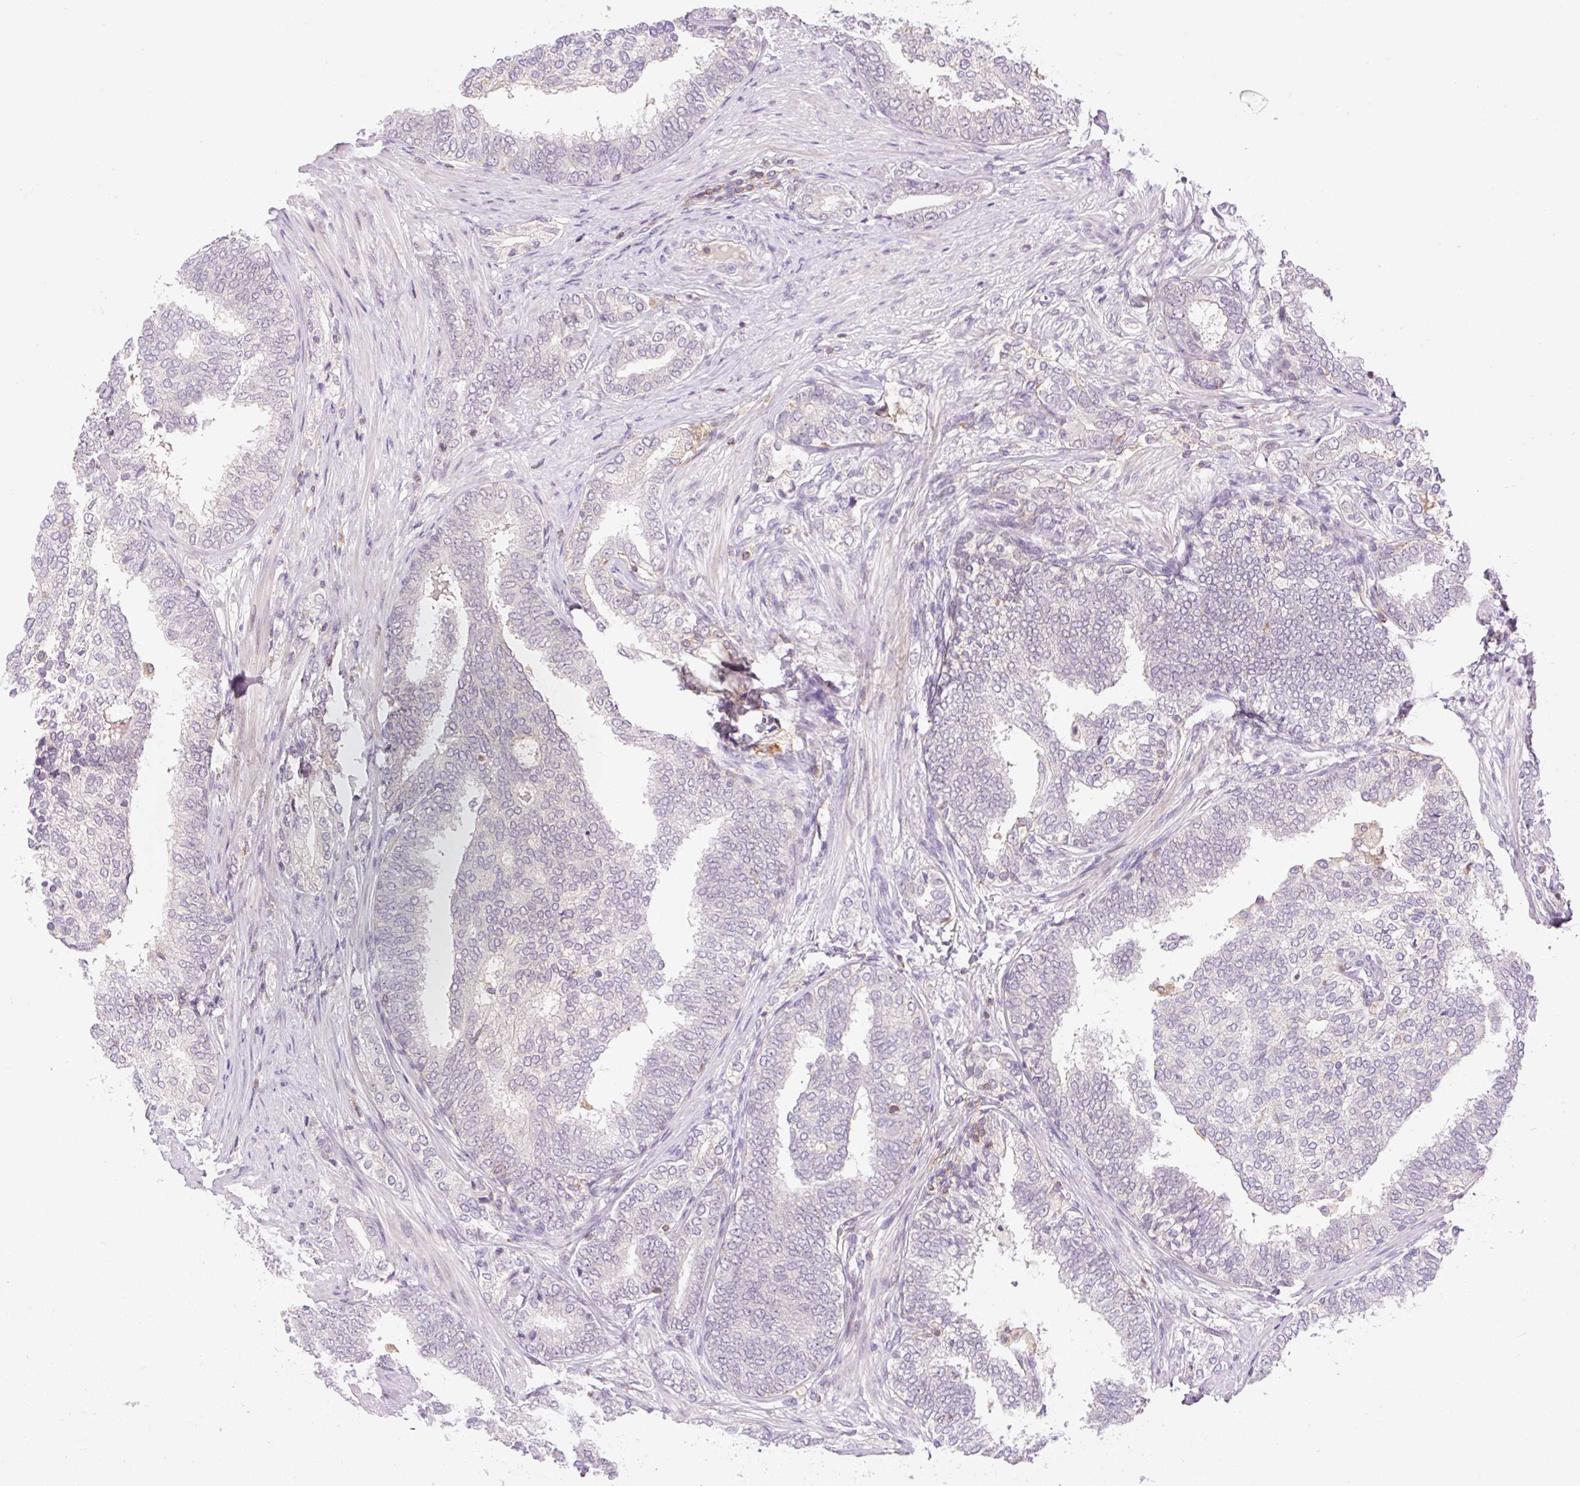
{"staining": {"intensity": "negative", "quantity": "none", "location": "none"}, "tissue": "prostate cancer", "cell_type": "Tumor cells", "image_type": "cancer", "snomed": [{"axis": "morphology", "description": "Adenocarcinoma, High grade"}, {"axis": "topography", "description": "Prostate"}], "caption": "This image is of prostate cancer stained with immunohistochemistry (IHC) to label a protein in brown with the nuclei are counter-stained blue. There is no expression in tumor cells. The staining is performed using DAB brown chromogen with nuclei counter-stained in using hematoxylin.", "gene": "CARD11", "patient": {"sex": "male", "age": 72}}